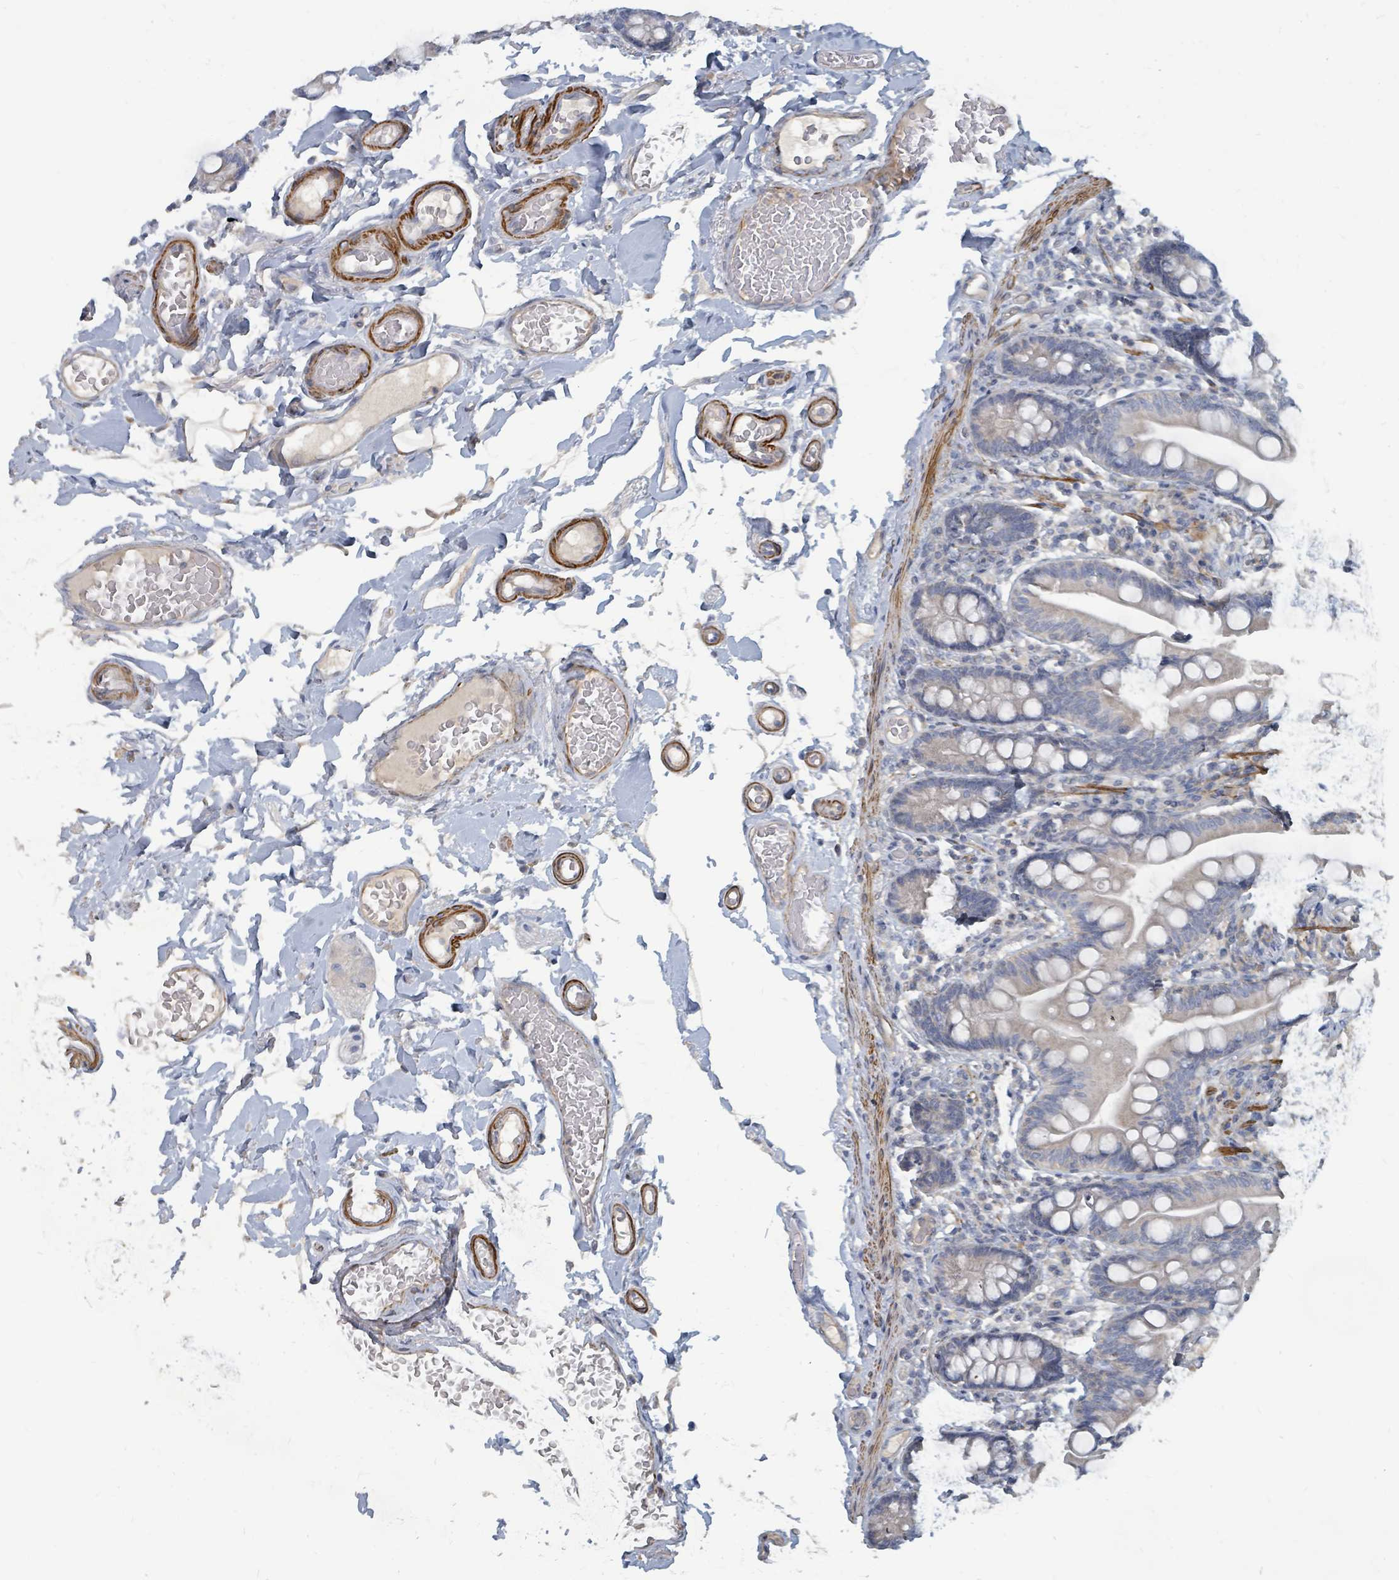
{"staining": {"intensity": "negative", "quantity": "none", "location": "none"}, "tissue": "small intestine", "cell_type": "Glandular cells", "image_type": "normal", "snomed": [{"axis": "morphology", "description": "Normal tissue, NOS"}, {"axis": "topography", "description": "Small intestine"}], "caption": "Protein analysis of benign small intestine exhibits no significant expression in glandular cells.", "gene": "ARGFX", "patient": {"sex": "female", "age": 64}}